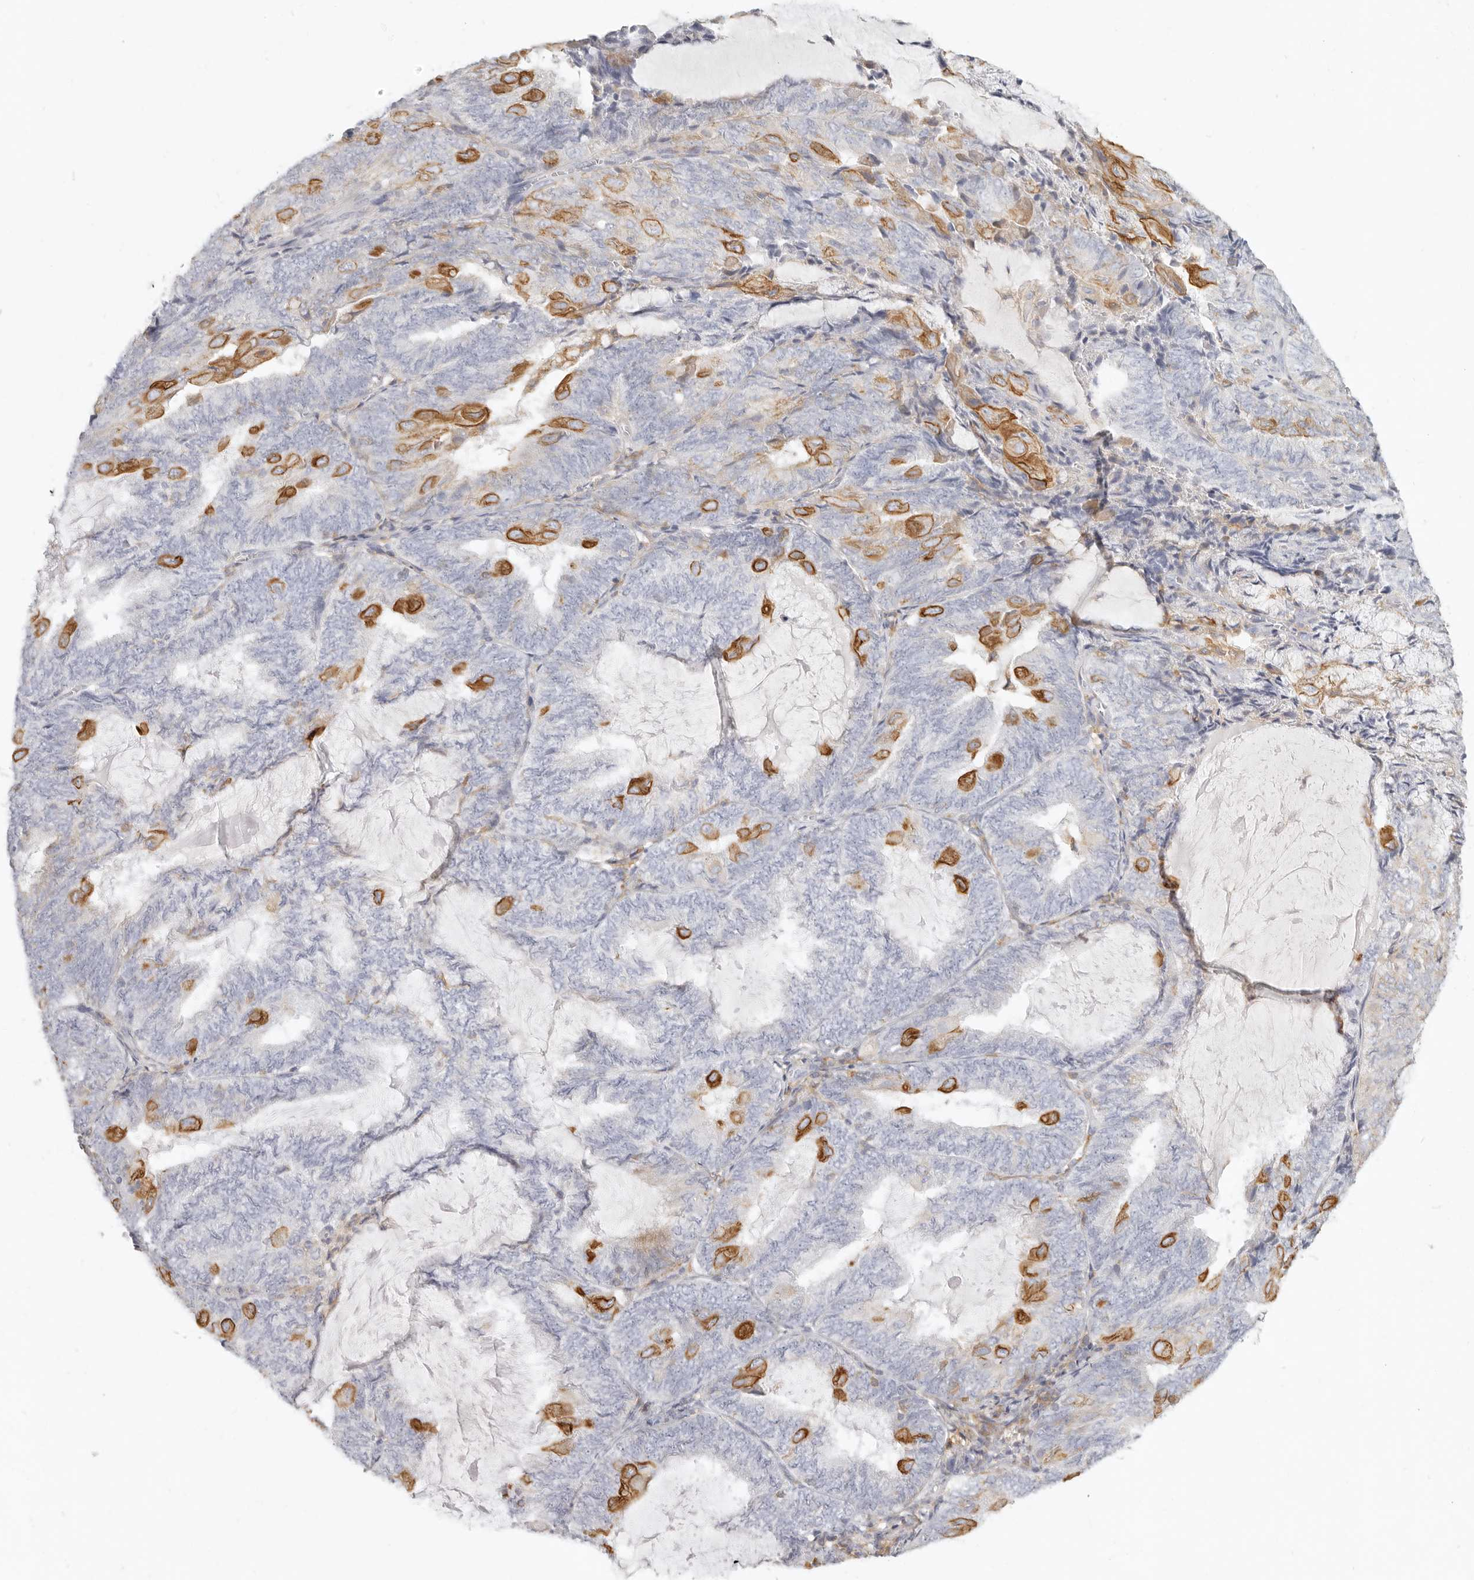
{"staining": {"intensity": "strong", "quantity": "<25%", "location": "cytoplasmic/membranous"}, "tissue": "endometrial cancer", "cell_type": "Tumor cells", "image_type": "cancer", "snomed": [{"axis": "morphology", "description": "Adenocarcinoma, NOS"}, {"axis": "topography", "description": "Endometrium"}], "caption": "A medium amount of strong cytoplasmic/membranous staining is seen in about <25% of tumor cells in endometrial cancer tissue.", "gene": "NIBAN1", "patient": {"sex": "female", "age": 81}}